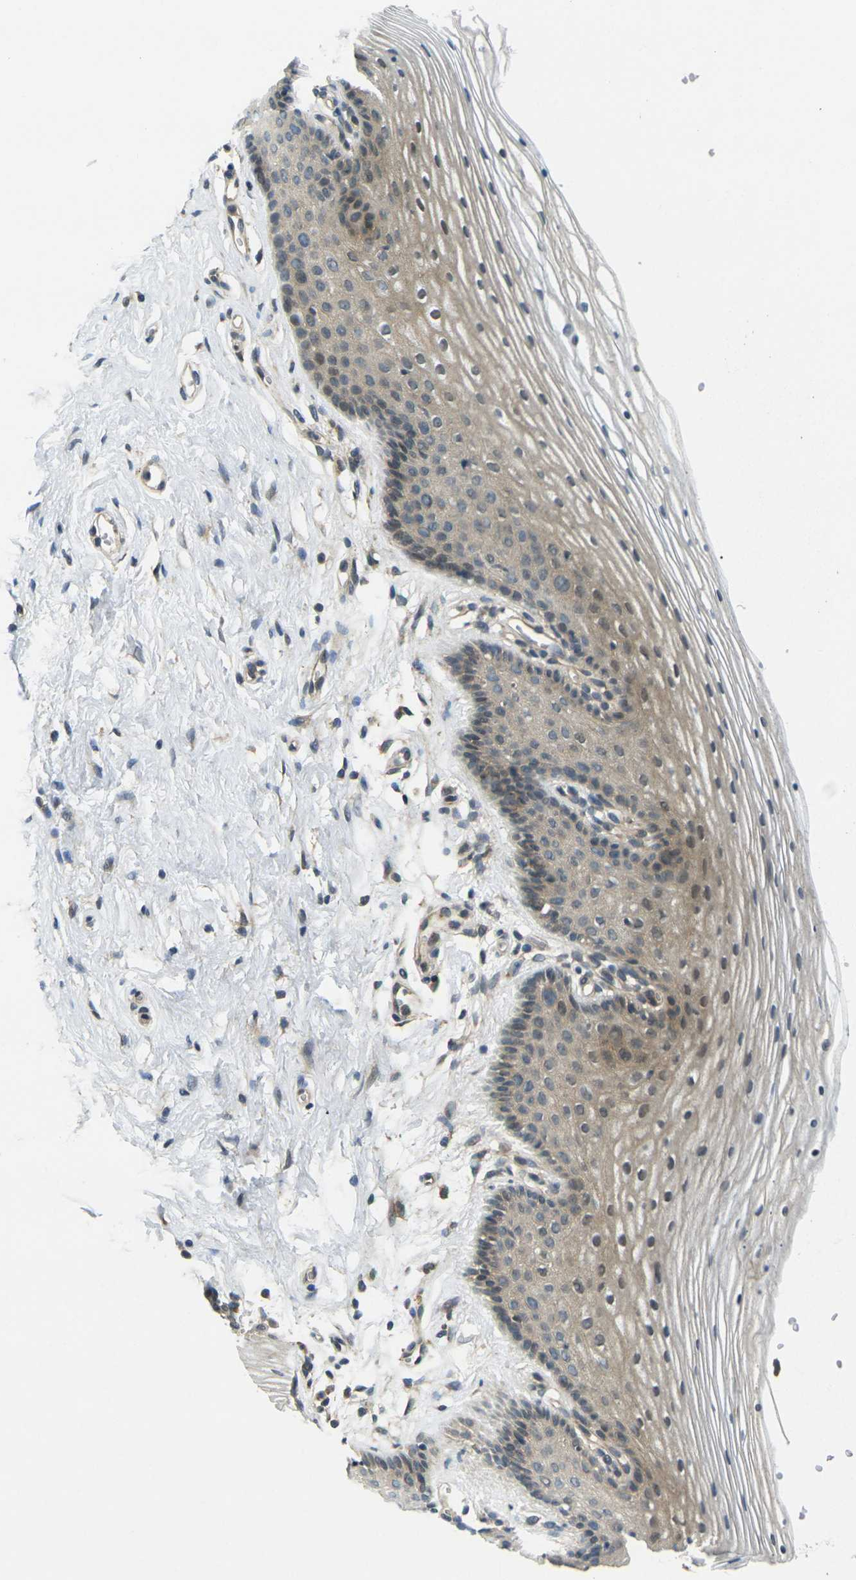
{"staining": {"intensity": "weak", "quantity": "25%-75%", "location": "cytoplasmic/membranous,nuclear"}, "tissue": "vagina", "cell_type": "Squamous epithelial cells", "image_type": "normal", "snomed": [{"axis": "morphology", "description": "Normal tissue, NOS"}, {"axis": "topography", "description": "Vagina"}], "caption": "Squamous epithelial cells reveal low levels of weak cytoplasmic/membranous,nuclear expression in about 25%-75% of cells in normal human vagina. Using DAB (brown) and hematoxylin (blue) stains, captured at high magnification using brightfield microscopy.", "gene": "KCTD10", "patient": {"sex": "female", "age": 32}}